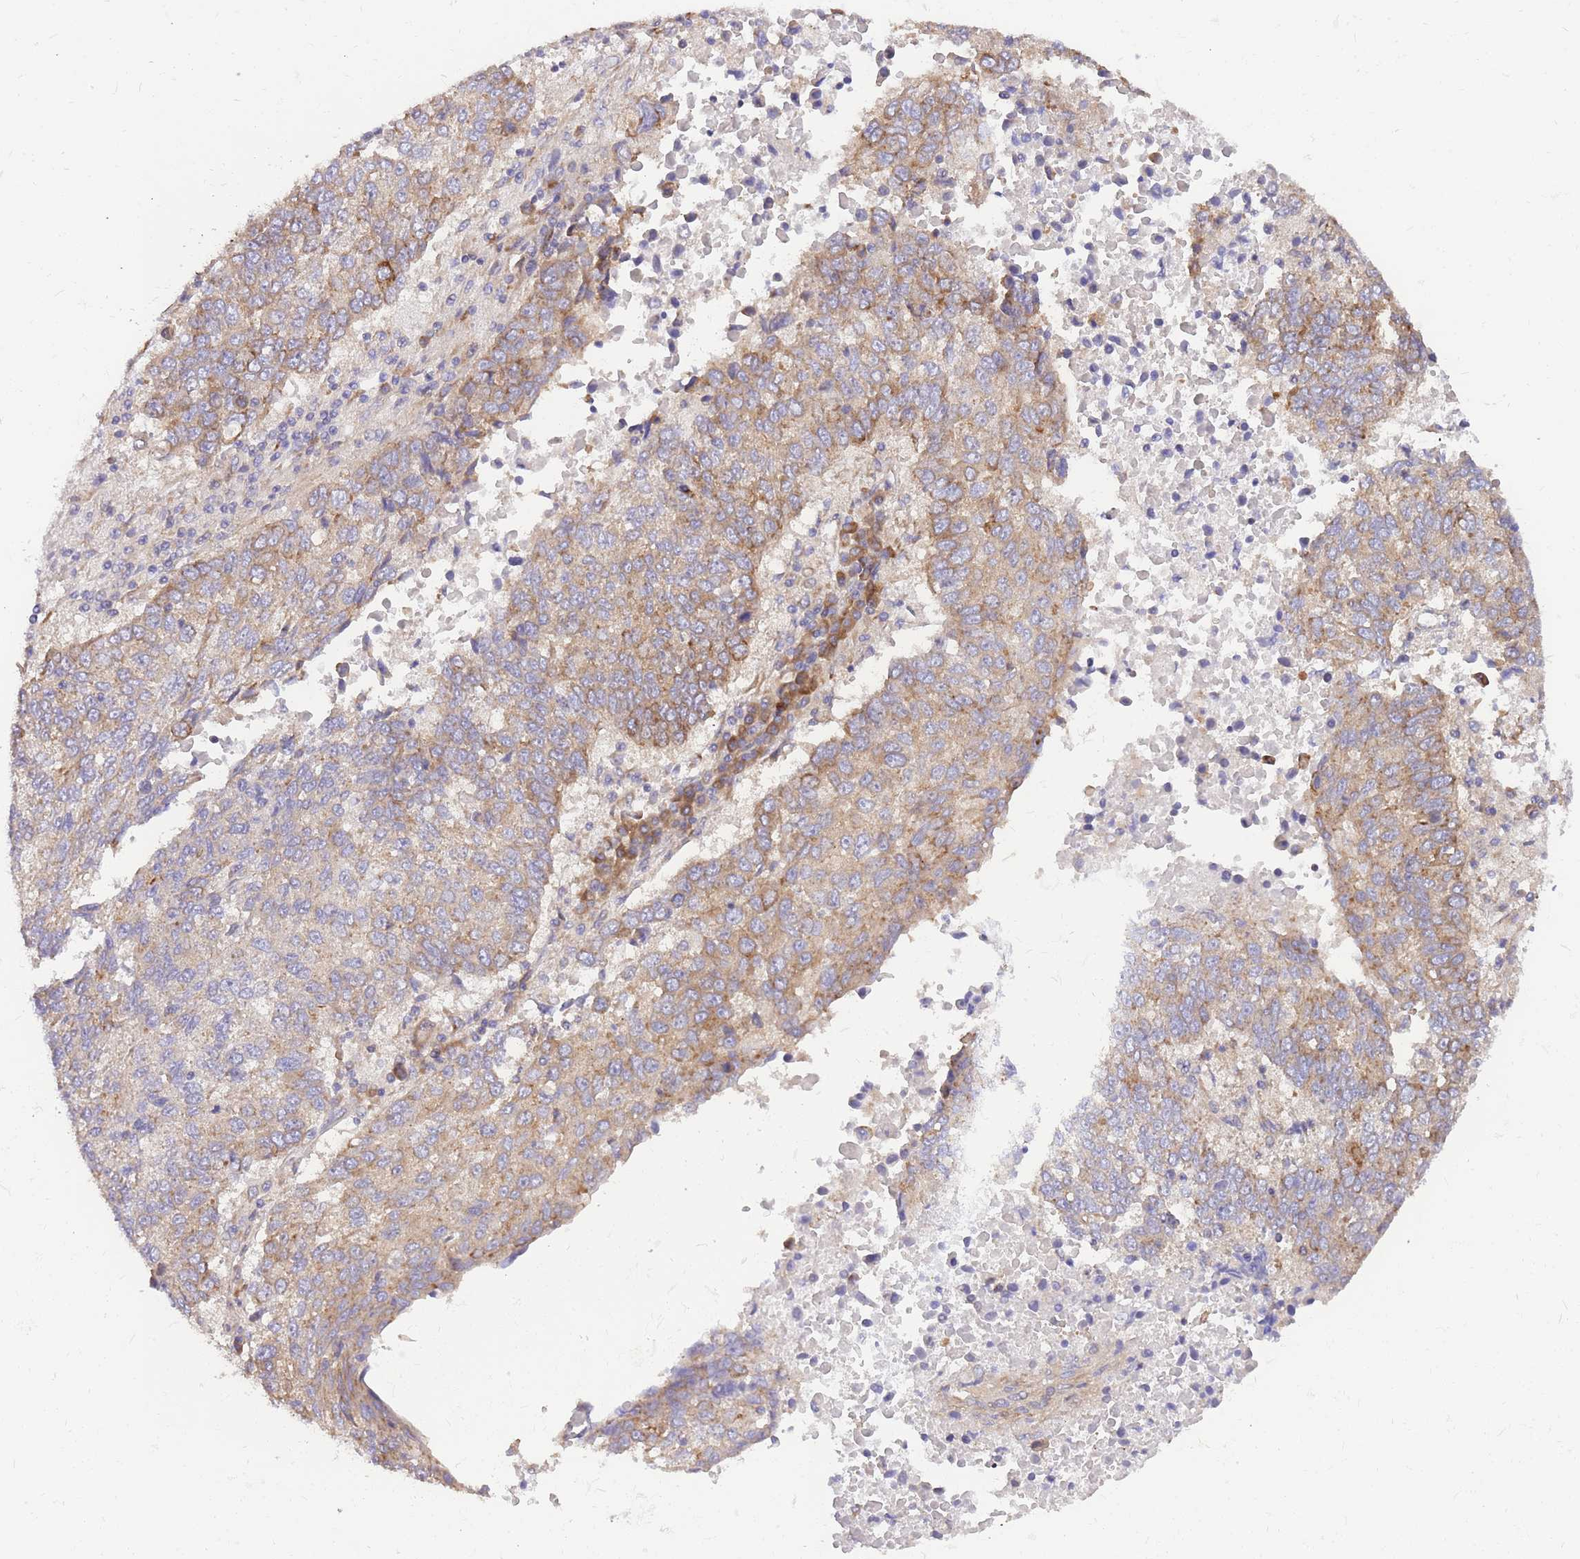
{"staining": {"intensity": "moderate", "quantity": "25%-75%", "location": "cytoplasmic/membranous"}, "tissue": "lung cancer", "cell_type": "Tumor cells", "image_type": "cancer", "snomed": [{"axis": "morphology", "description": "Squamous cell carcinoma, NOS"}, {"axis": "topography", "description": "Lung"}], "caption": "Immunohistochemistry (DAB) staining of lung cancer shows moderate cytoplasmic/membranous protein expression in approximately 25%-75% of tumor cells. The staining is performed using DAB brown chromogen to label protein expression. The nuclei are counter-stained blue using hematoxylin.", "gene": "GBP7", "patient": {"sex": "male", "age": 73}}